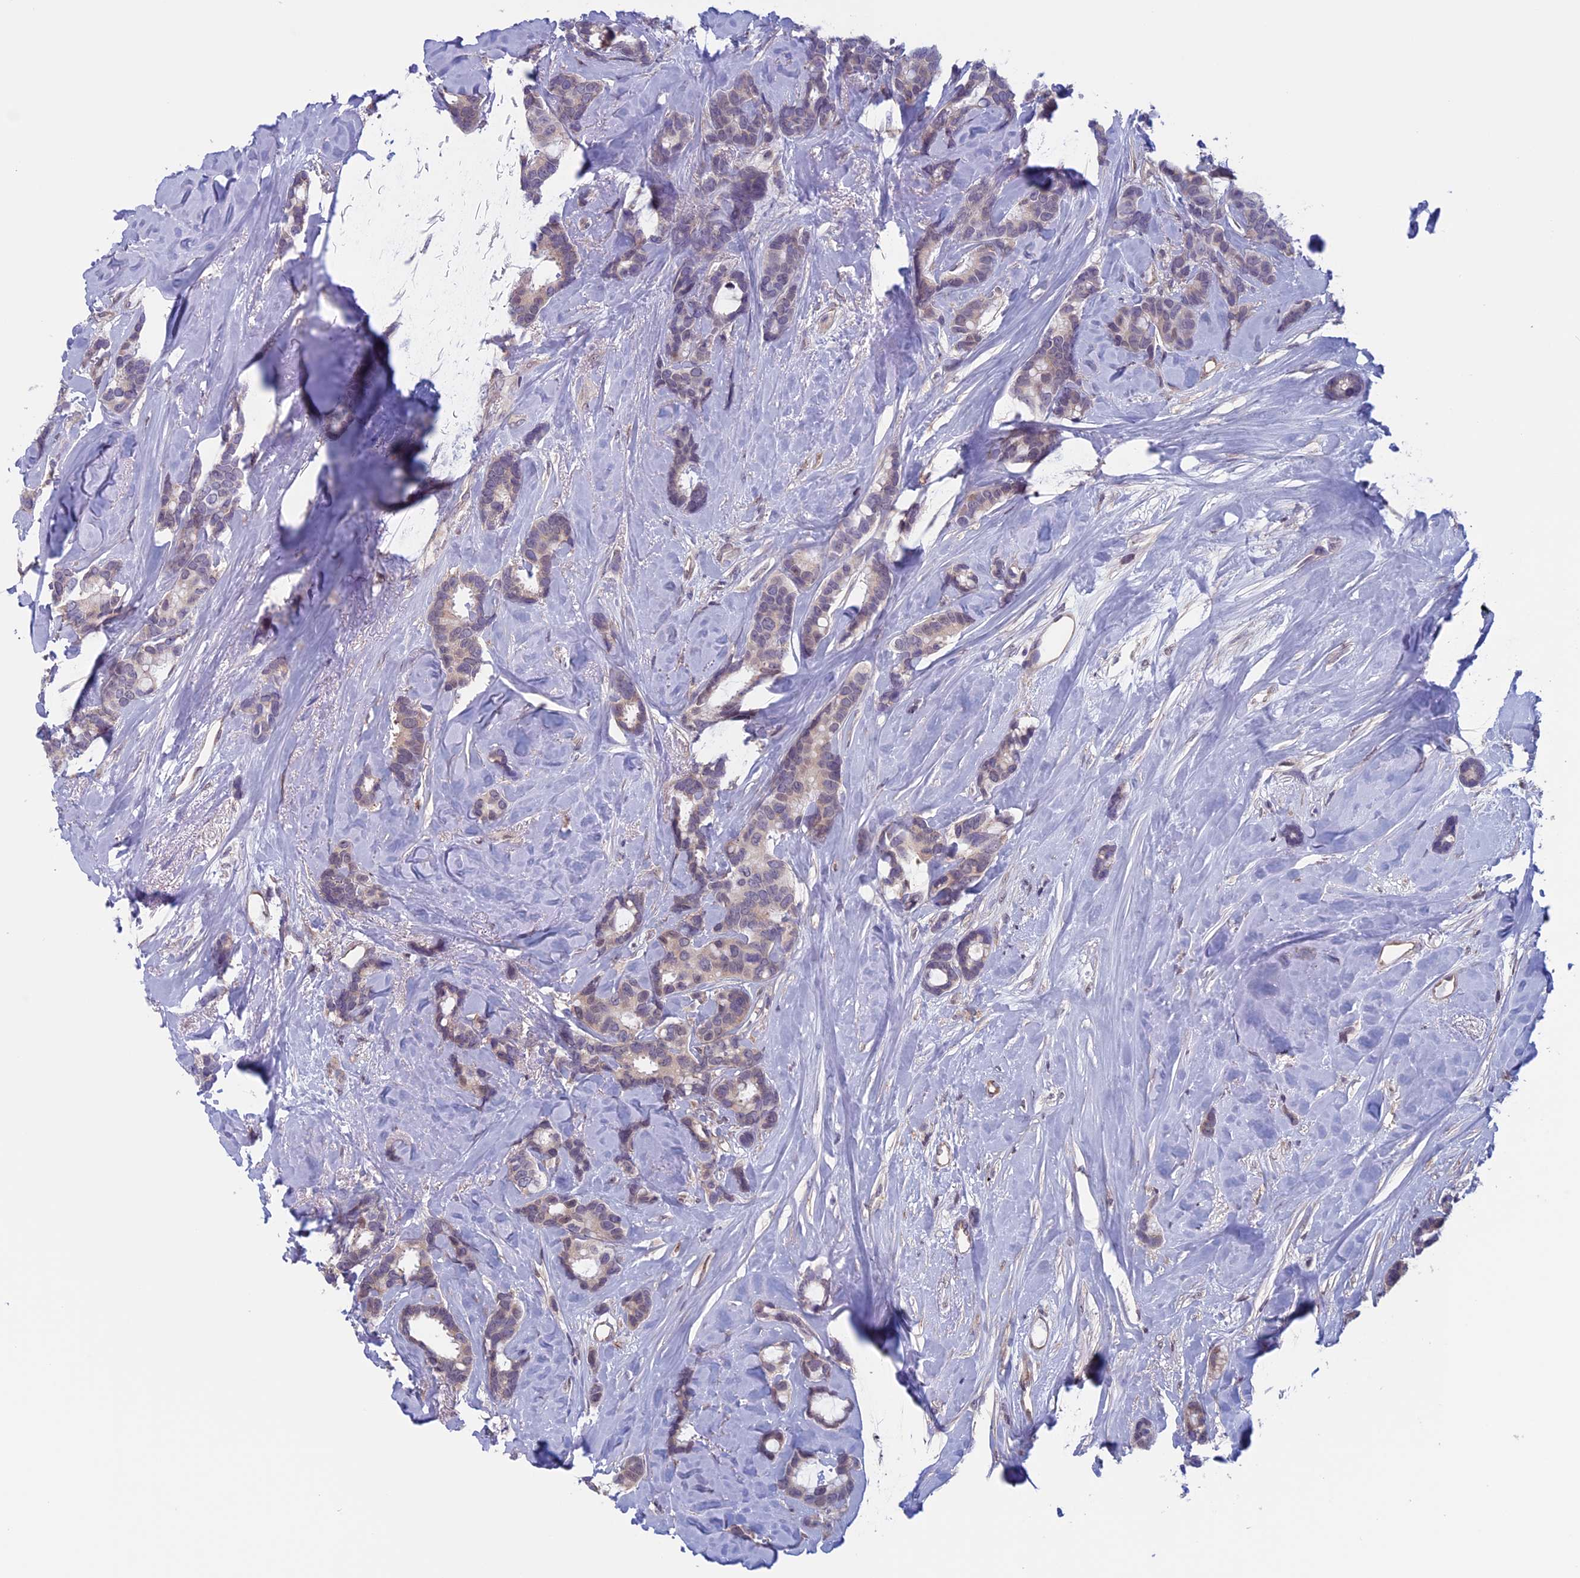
{"staining": {"intensity": "weak", "quantity": "<25%", "location": "cytoplasmic/membranous,nuclear"}, "tissue": "breast cancer", "cell_type": "Tumor cells", "image_type": "cancer", "snomed": [{"axis": "morphology", "description": "Duct carcinoma"}, {"axis": "topography", "description": "Breast"}], "caption": "Breast cancer stained for a protein using immunohistochemistry exhibits no positivity tumor cells.", "gene": "SLC1A6", "patient": {"sex": "female", "age": 87}}